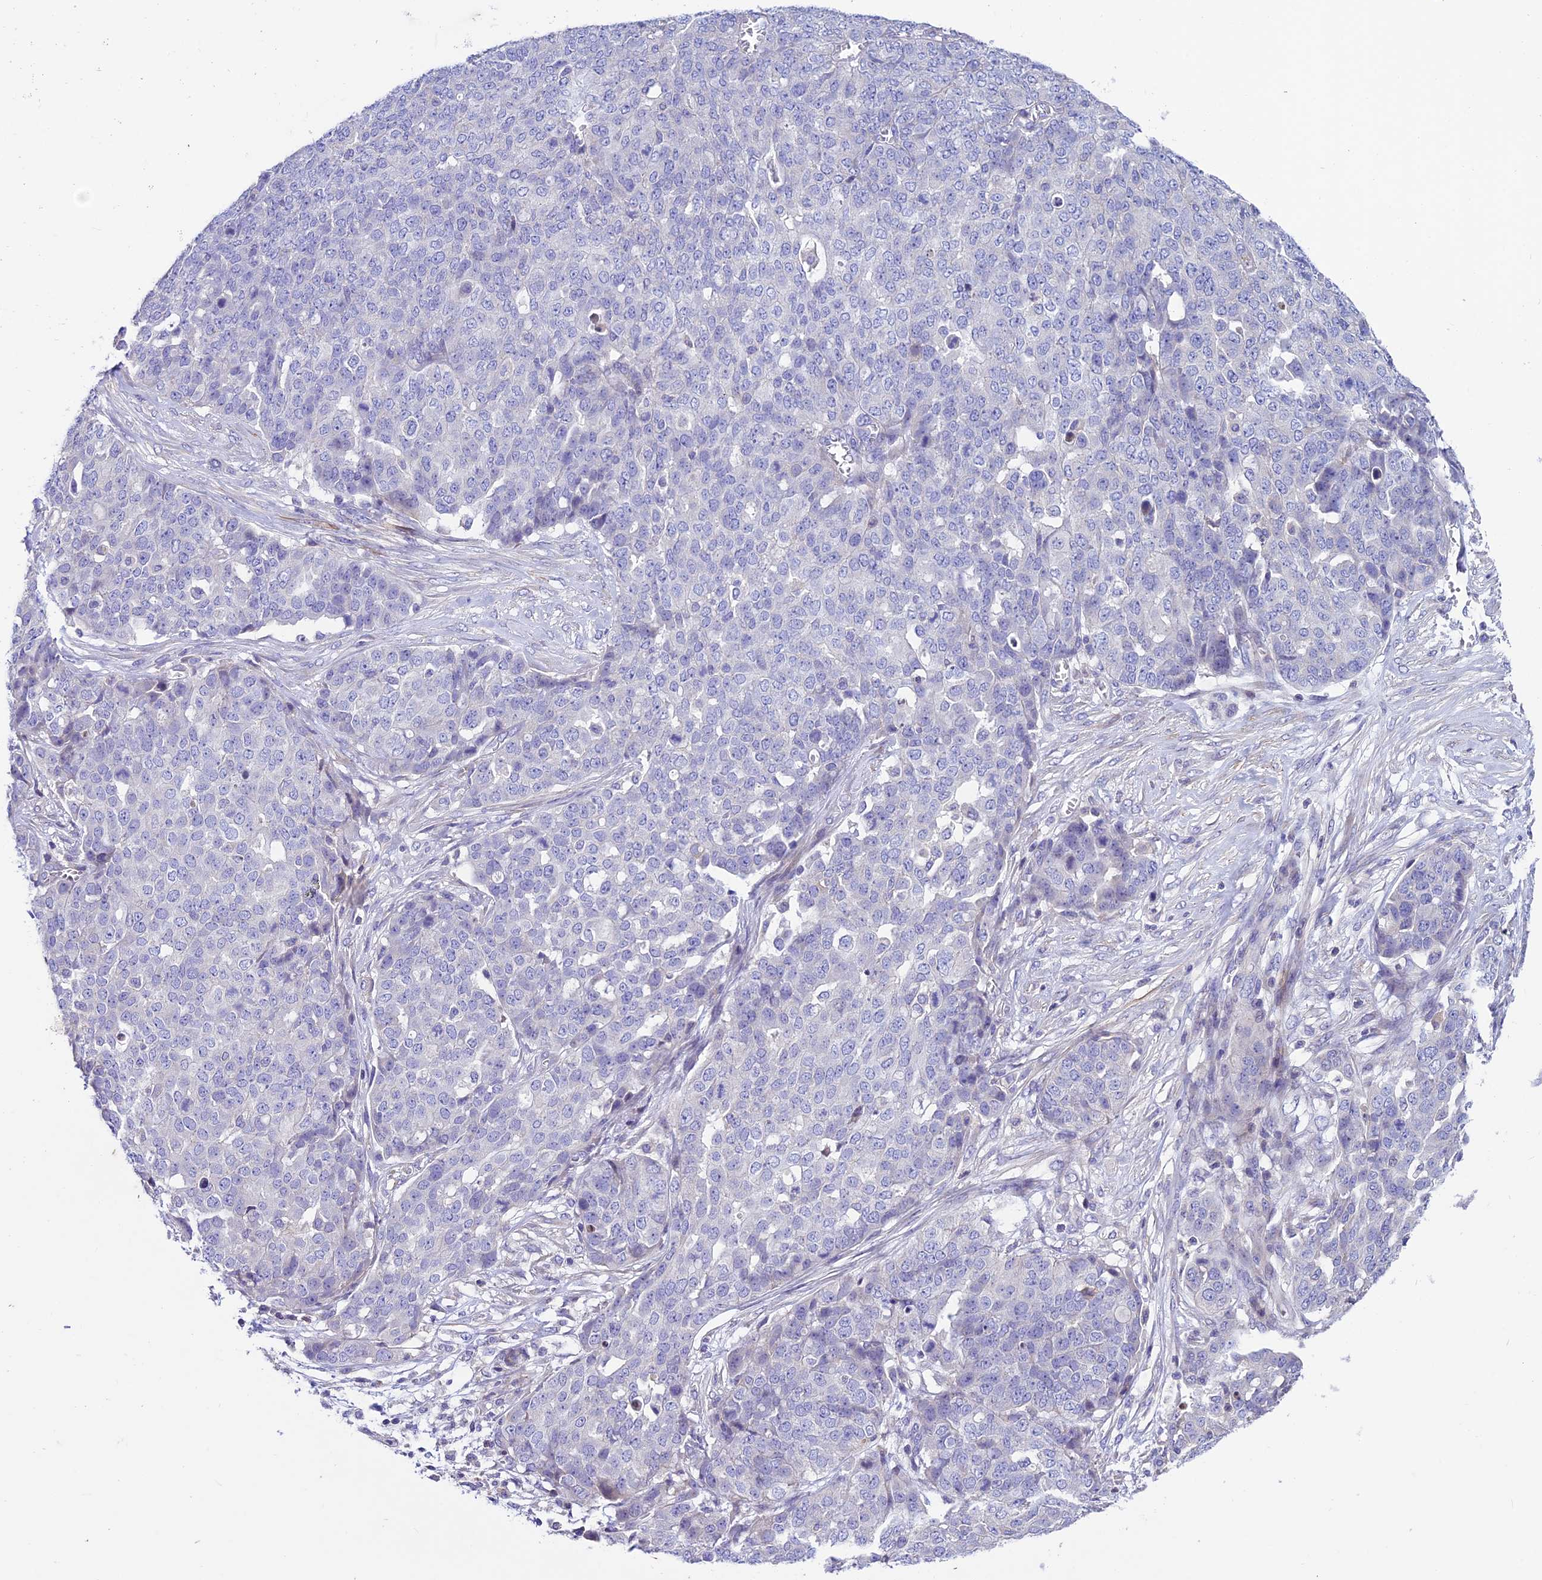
{"staining": {"intensity": "negative", "quantity": "none", "location": "none"}, "tissue": "ovarian cancer", "cell_type": "Tumor cells", "image_type": "cancer", "snomed": [{"axis": "morphology", "description": "Cystadenocarcinoma, serous, NOS"}, {"axis": "topography", "description": "Soft tissue"}, {"axis": "topography", "description": "Ovary"}], "caption": "IHC of ovarian serous cystadenocarcinoma demonstrates no expression in tumor cells. (Stains: DAB (3,3'-diaminobenzidine) IHC with hematoxylin counter stain, Microscopy: brightfield microscopy at high magnification).", "gene": "FAM178B", "patient": {"sex": "female", "age": 57}}